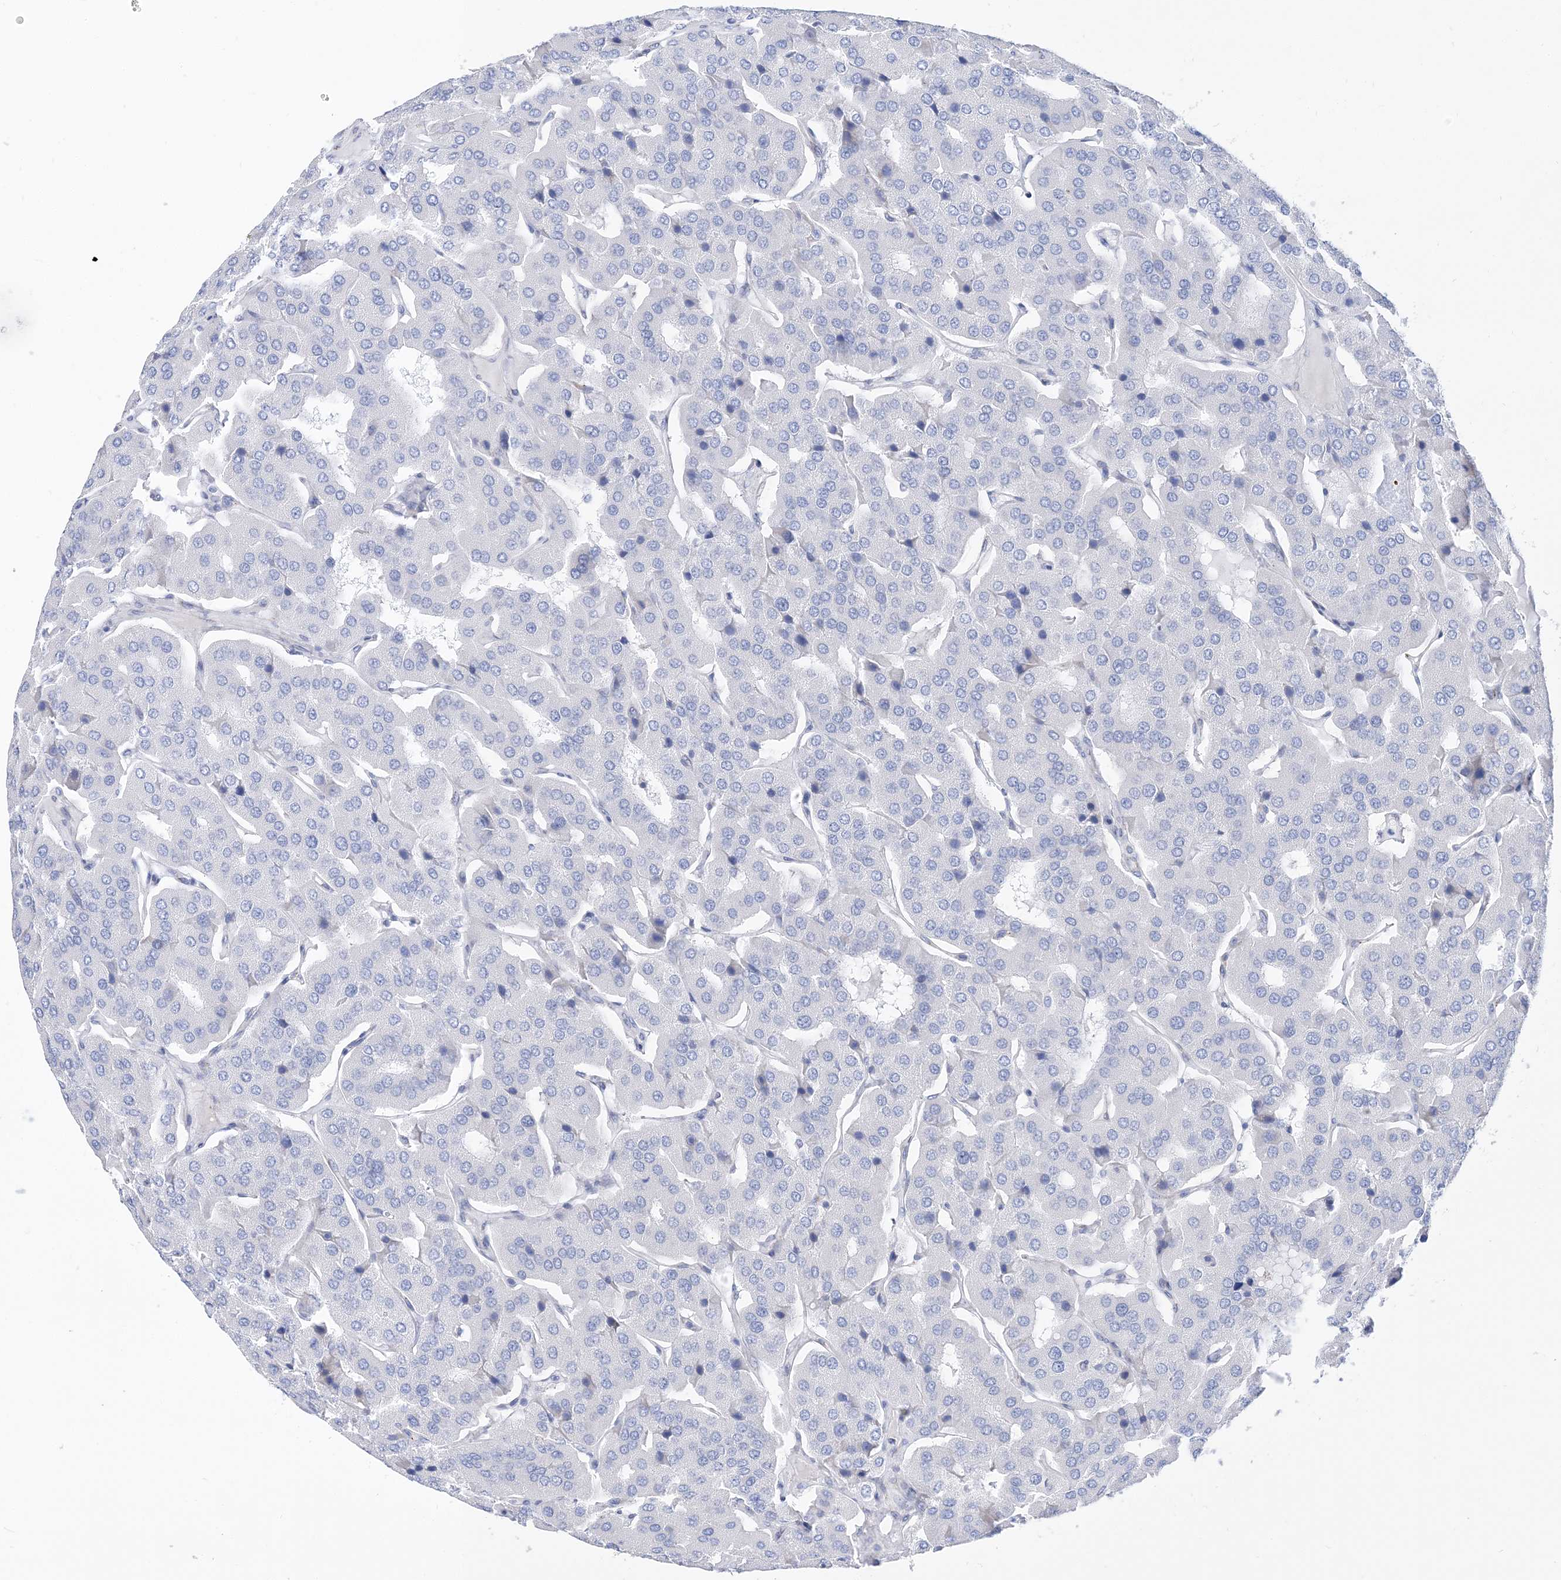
{"staining": {"intensity": "negative", "quantity": "none", "location": "none"}, "tissue": "parathyroid gland", "cell_type": "Glandular cells", "image_type": "normal", "snomed": [{"axis": "morphology", "description": "Normal tissue, NOS"}, {"axis": "morphology", "description": "Adenoma, NOS"}, {"axis": "topography", "description": "Parathyroid gland"}], "caption": "DAB immunohistochemical staining of unremarkable human parathyroid gland displays no significant staining in glandular cells.", "gene": "TSPYL6", "patient": {"sex": "female", "age": 86}}